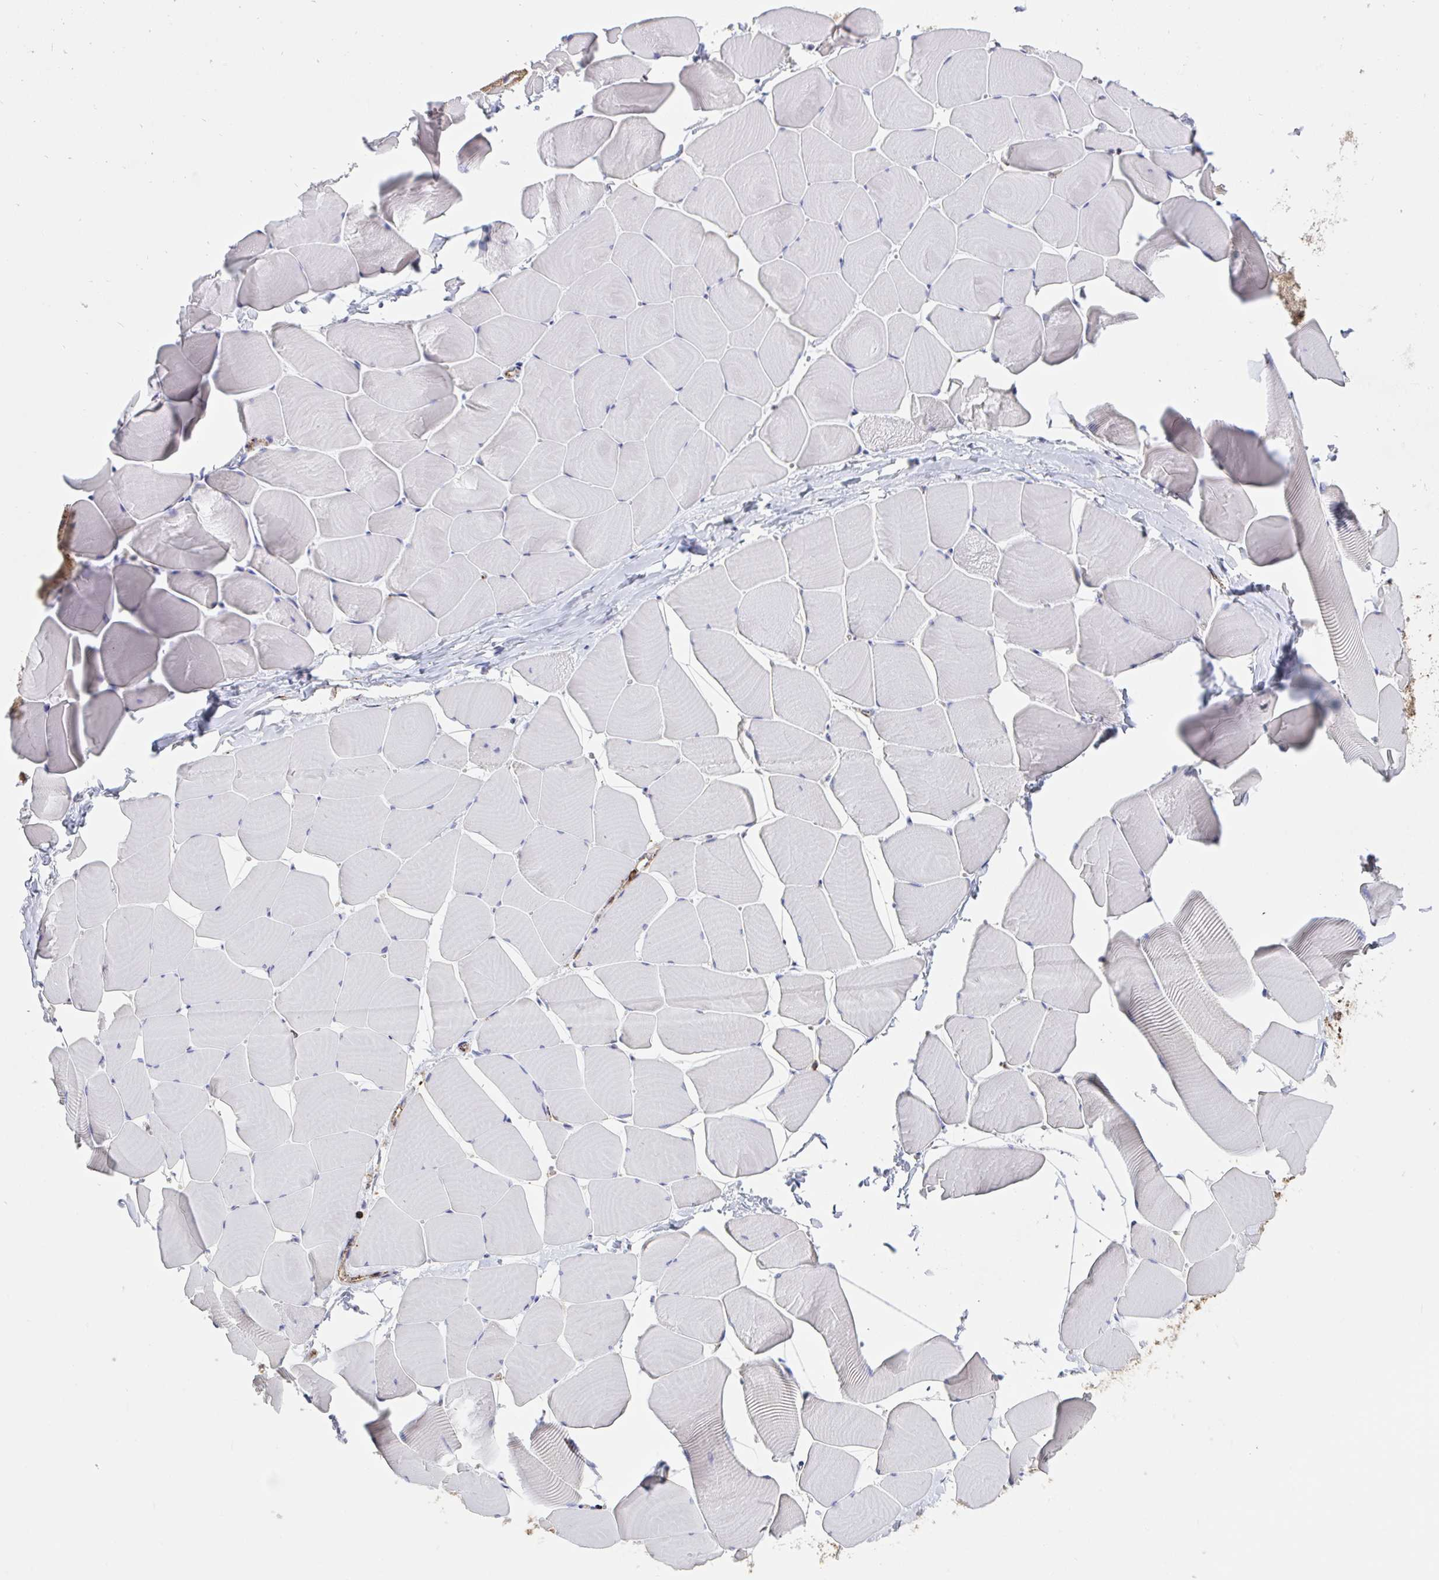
{"staining": {"intensity": "negative", "quantity": "none", "location": "none"}, "tissue": "skeletal muscle", "cell_type": "Myocytes", "image_type": "normal", "snomed": [{"axis": "morphology", "description": "Normal tissue, NOS"}, {"axis": "topography", "description": "Skeletal muscle"}], "caption": "IHC histopathology image of unremarkable skeletal muscle stained for a protein (brown), which reveals no staining in myocytes. (Stains: DAB IHC with hematoxylin counter stain, Microscopy: brightfield microscopy at high magnification).", "gene": "CFL1", "patient": {"sex": "male", "age": 25}}